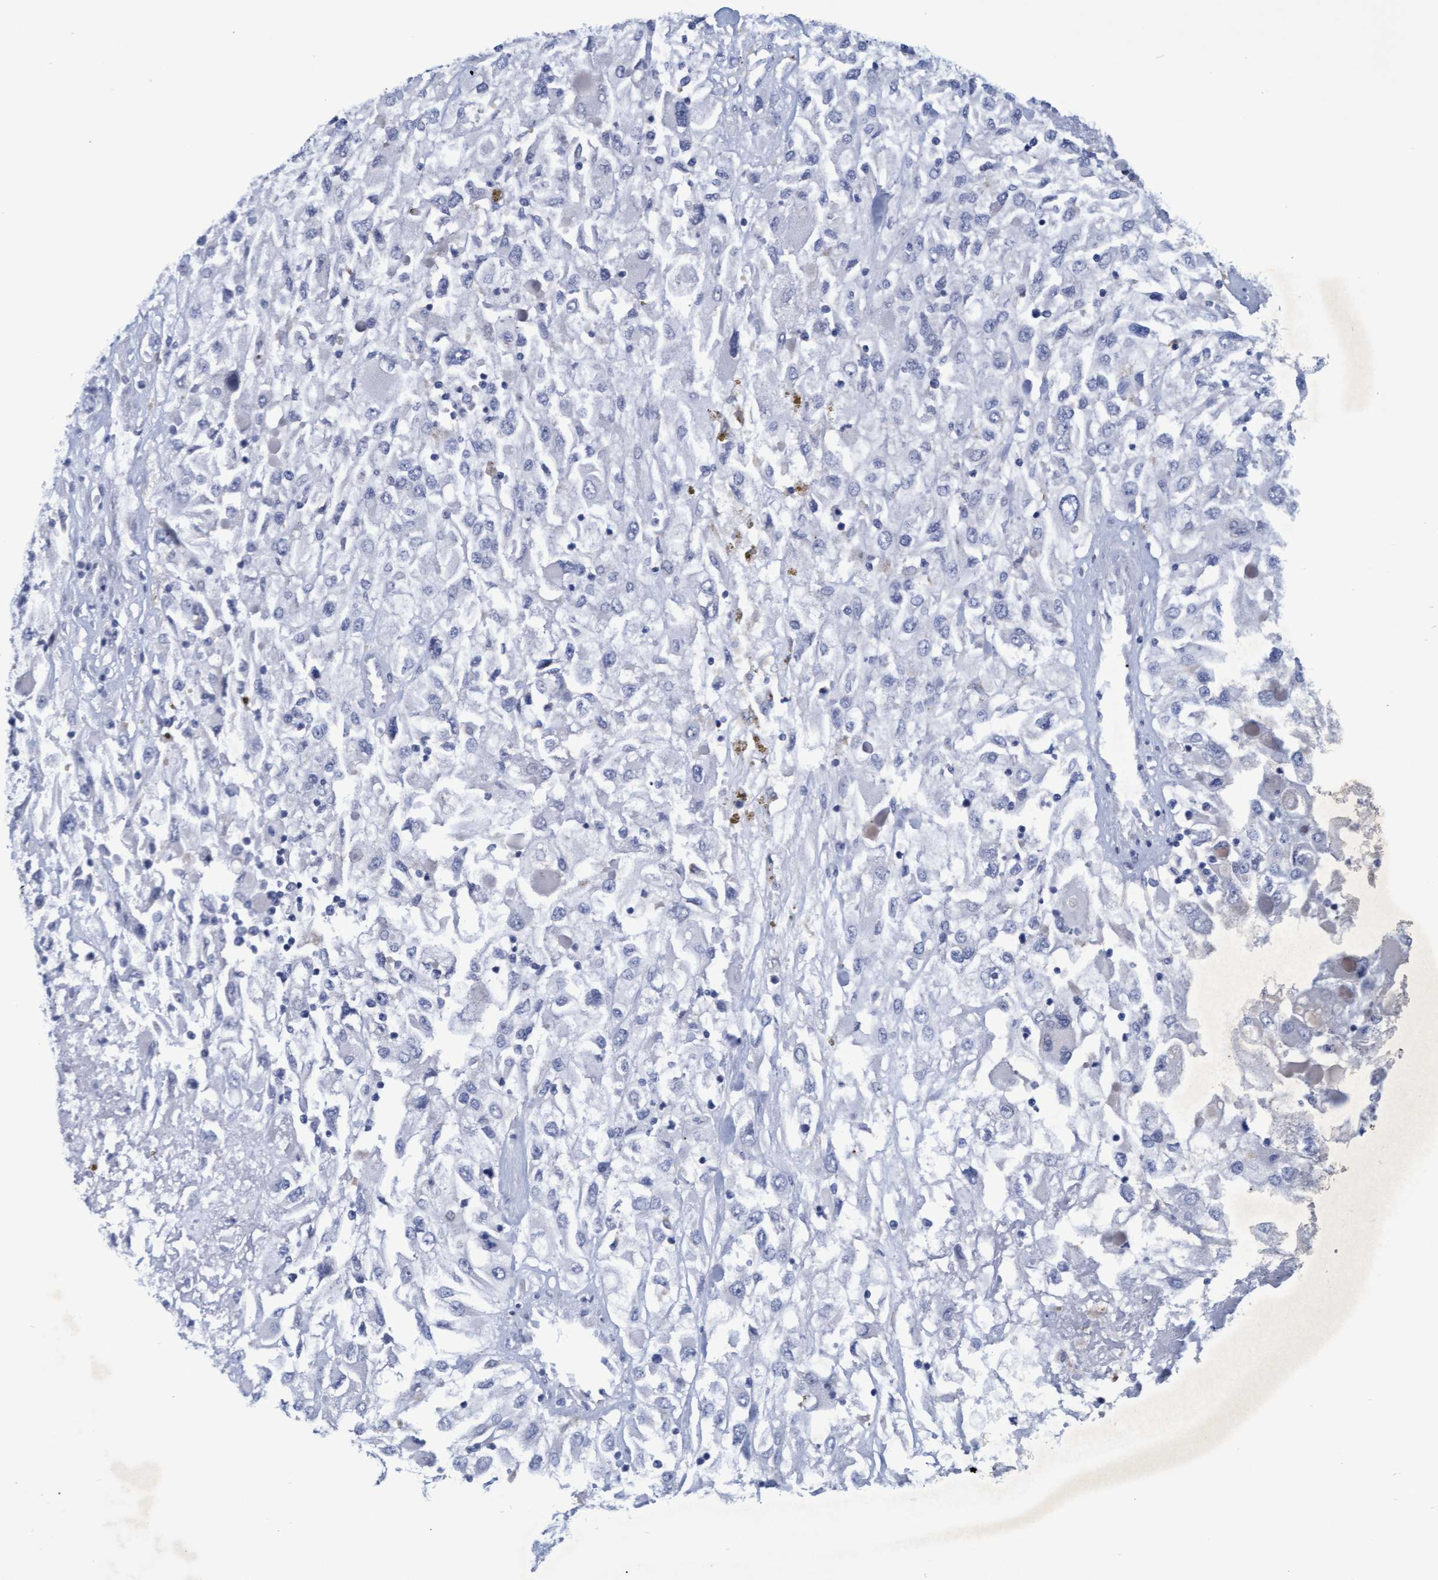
{"staining": {"intensity": "negative", "quantity": "none", "location": "none"}, "tissue": "renal cancer", "cell_type": "Tumor cells", "image_type": "cancer", "snomed": [{"axis": "morphology", "description": "Adenocarcinoma, NOS"}, {"axis": "topography", "description": "Kidney"}], "caption": "Immunohistochemical staining of renal cancer (adenocarcinoma) displays no significant positivity in tumor cells.", "gene": "PROCA1", "patient": {"sex": "female", "age": 52}}